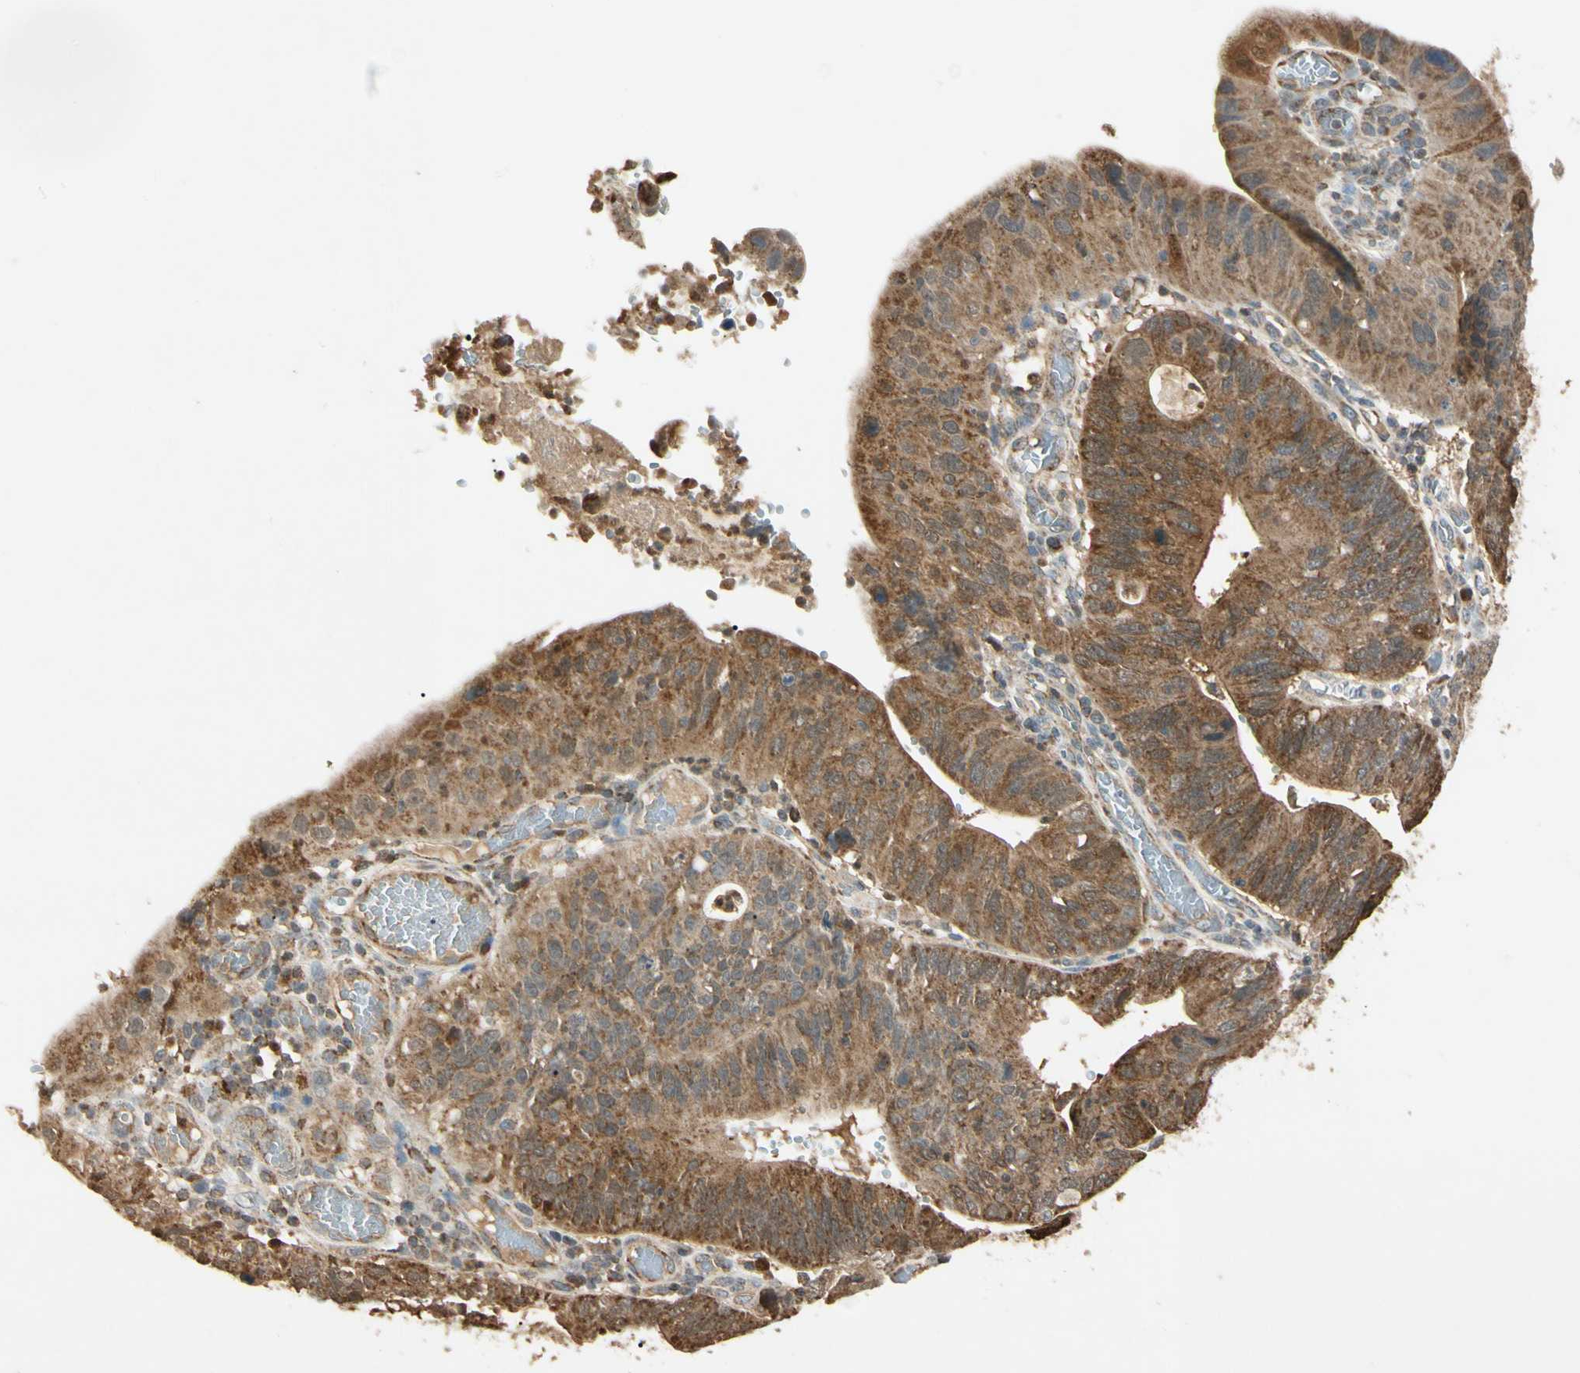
{"staining": {"intensity": "moderate", "quantity": ">75%", "location": "cytoplasmic/membranous"}, "tissue": "stomach cancer", "cell_type": "Tumor cells", "image_type": "cancer", "snomed": [{"axis": "morphology", "description": "Adenocarcinoma, NOS"}, {"axis": "topography", "description": "Stomach"}], "caption": "Tumor cells reveal medium levels of moderate cytoplasmic/membranous expression in approximately >75% of cells in stomach cancer (adenocarcinoma).", "gene": "PRDX5", "patient": {"sex": "male", "age": 59}}